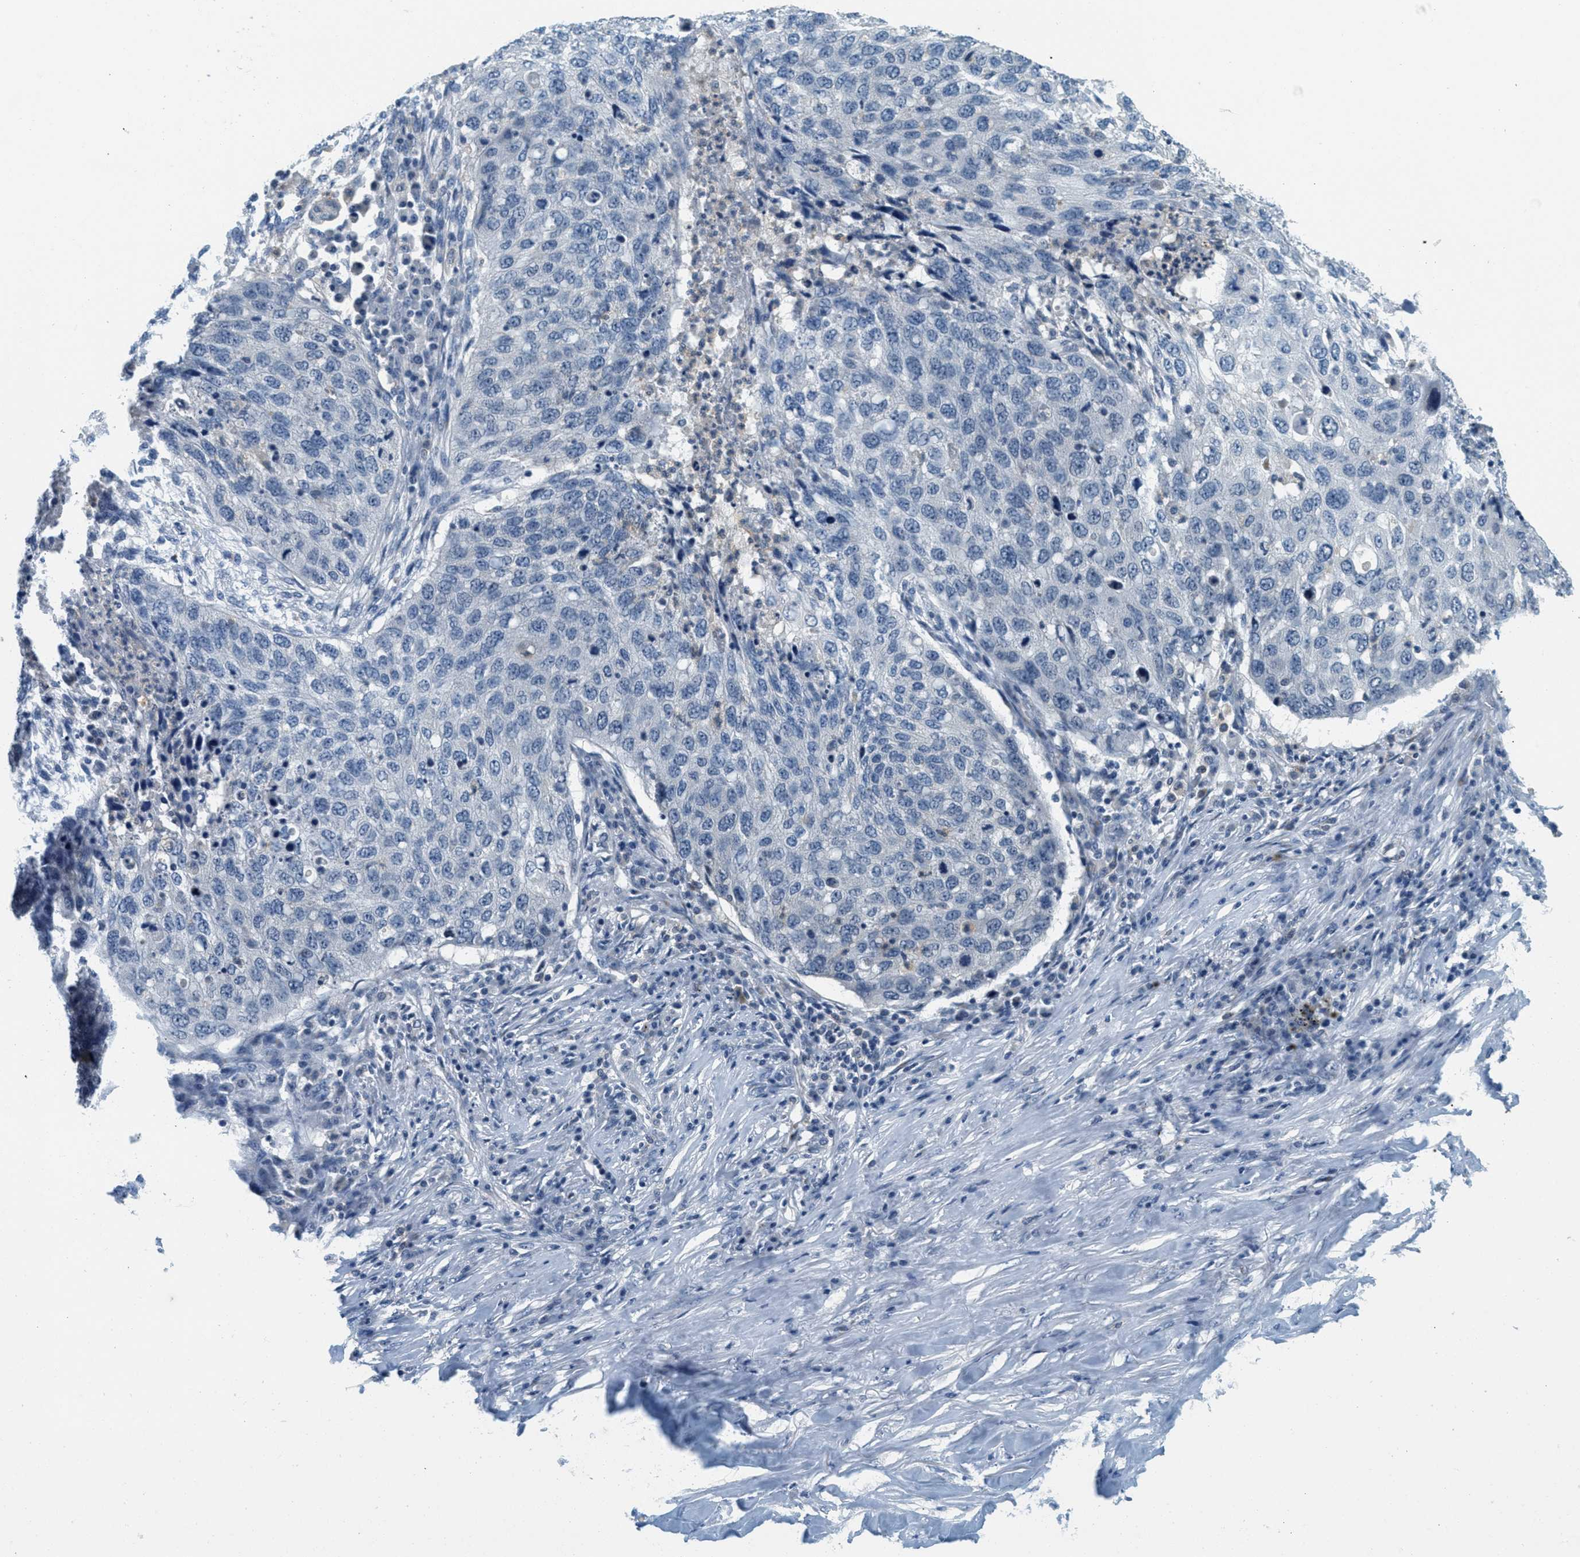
{"staining": {"intensity": "negative", "quantity": "none", "location": "none"}, "tissue": "lung cancer", "cell_type": "Tumor cells", "image_type": "cancer", "snomed": [{"axis": "morphology", "description": "Squamous cell carcinoma, NOS"}, {"axis": "topography", "description": "Lung"}], "caption": "Tumor cells show no significant protein expression in lung cancer. (IHC, brightfield microscopy, high magnification).", "gene": "RASGRP2", "patient": {"sex": "female", "age": 63}}